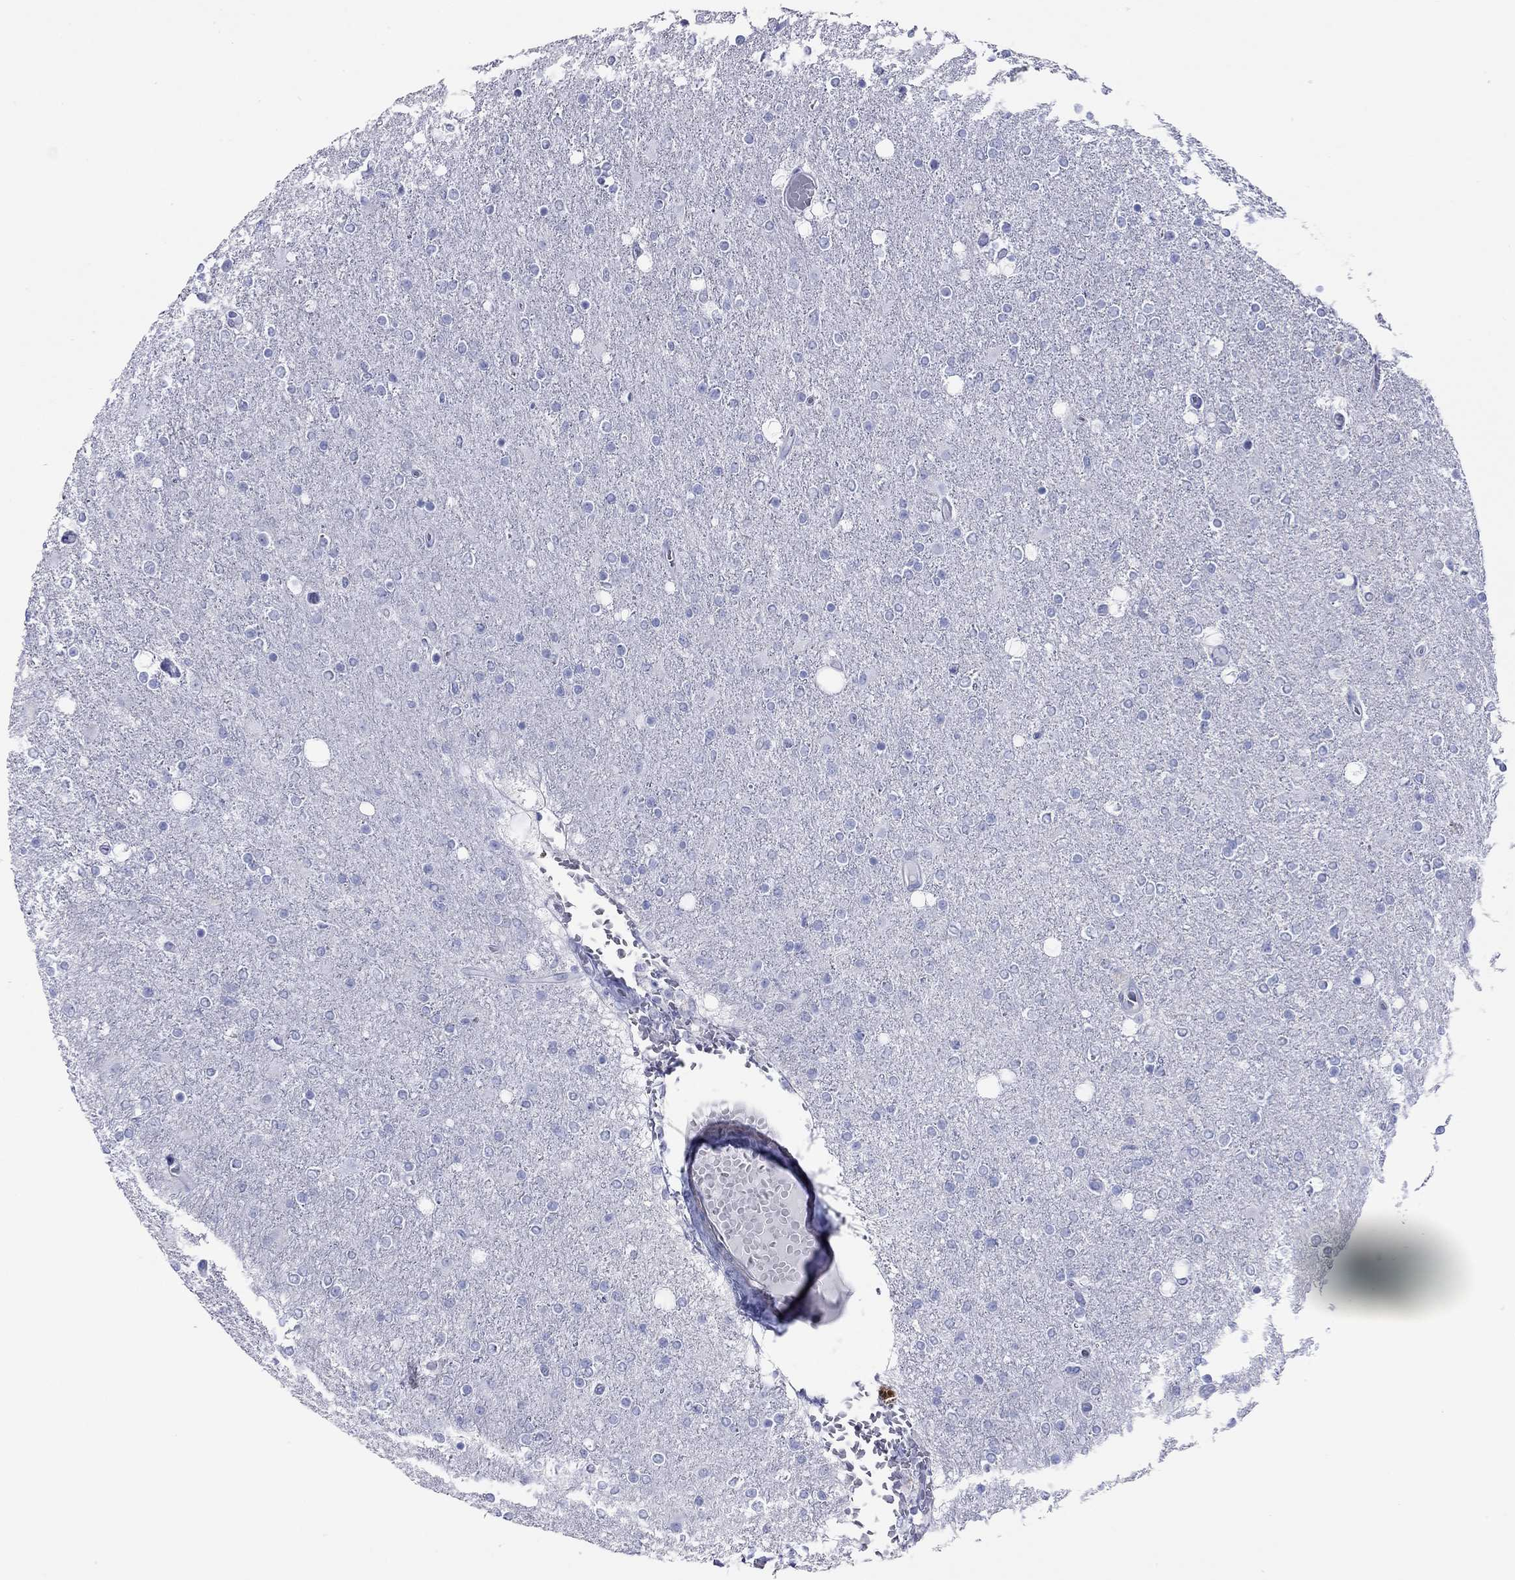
{"staining": {"intensity": "negative", "quantity": "none", "location": "none"}, "tissue": "glioma", "cell_type": "Tumor cells", "image_type": "cancer", "snomed": [{"axis": "morphology", "description": "Glioma, malignant, High grade"}, {"axis": "topography", "description": "Cerebral cortex"}], "caption": "Immunohistochemistry histopathology image of neoplastic tissue: glioma stained with DAB displays no significant protein positivity in tumor cells. Nuclei are stained in blue.", "gene": "ACTL7B", "patient": {"sex": "male", "age": 70}}